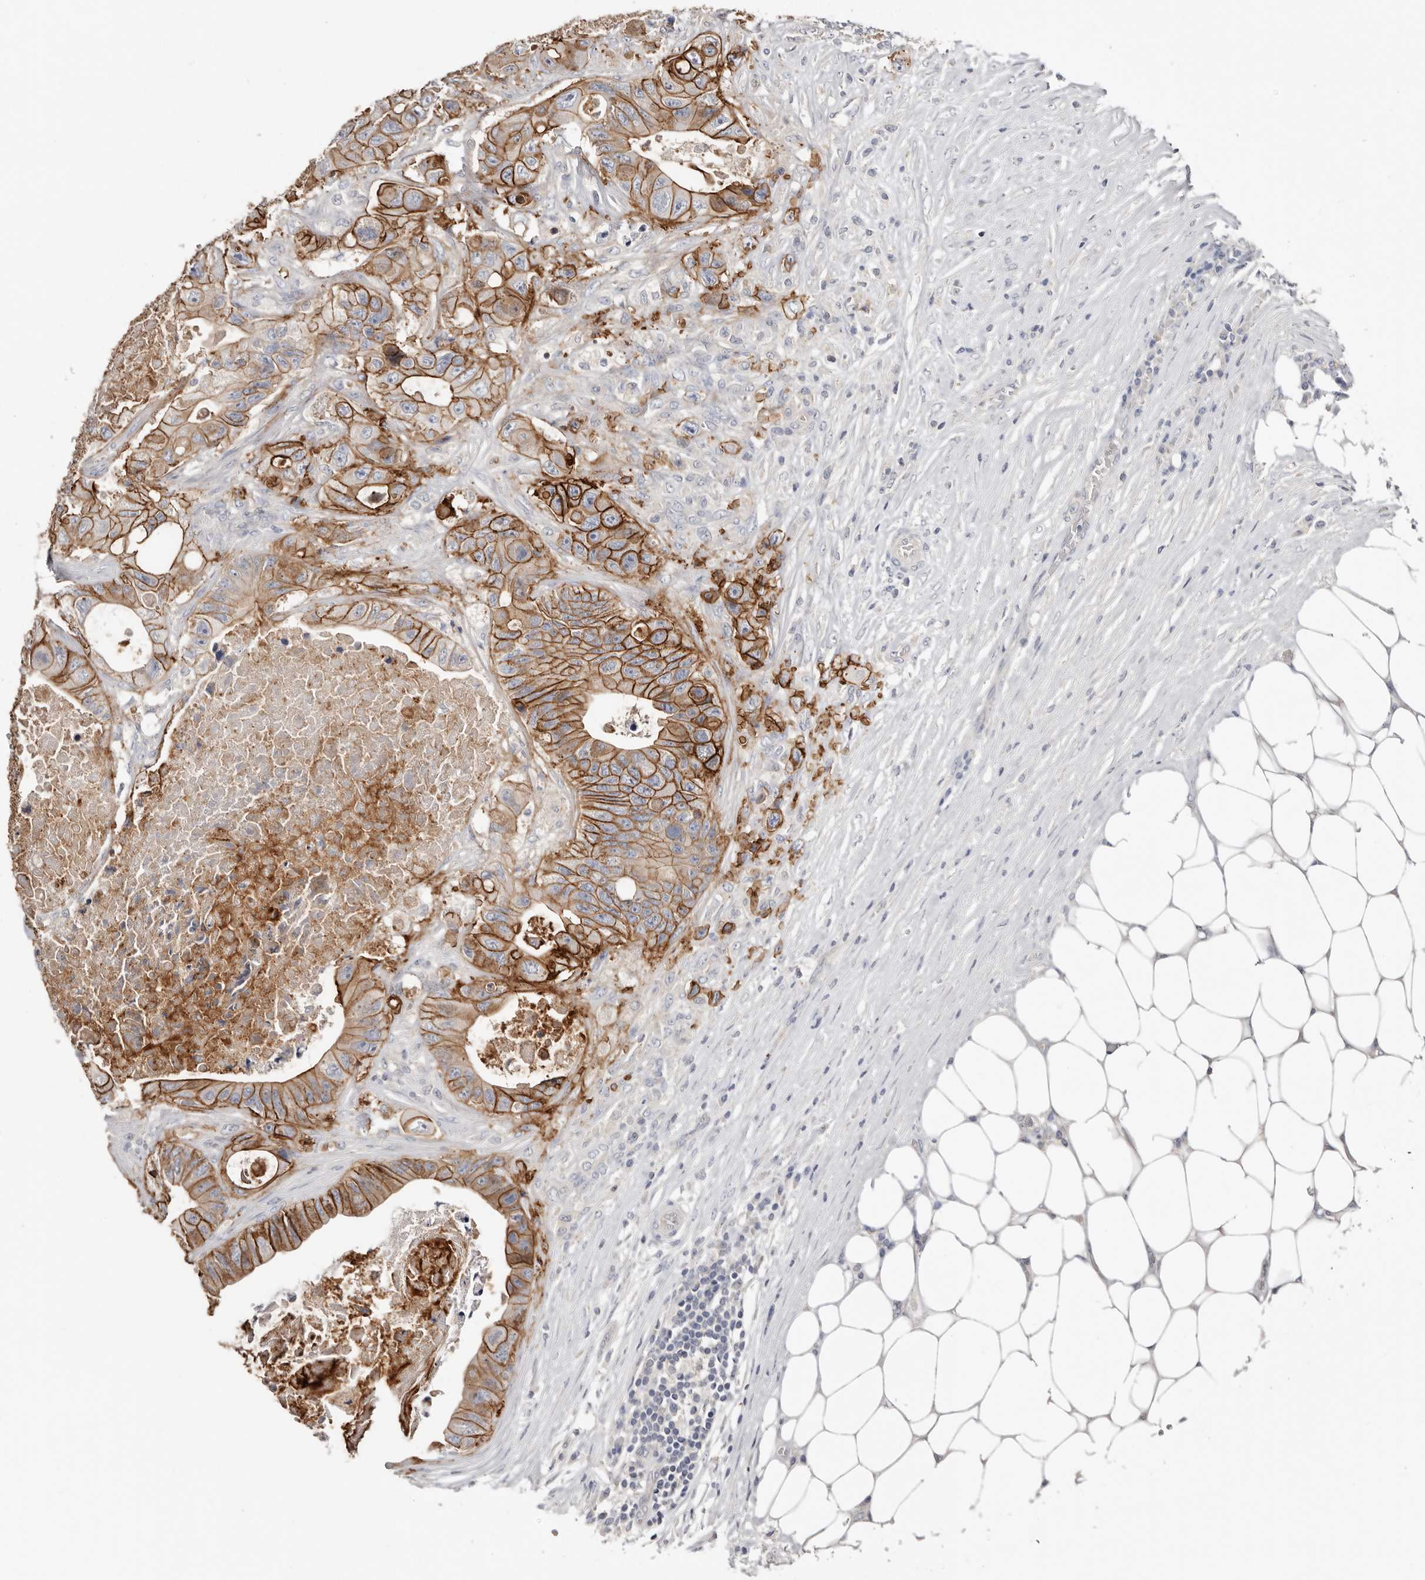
{"staining": {"intensity": "strong", "quantity": ">75%", "location": "cytoplasmic/membranous"}, "tissue": "colorectal cancer", "cell_type": "Tumor cells", "image_type": "cancer", "snomed": [{"axis": "morphology", "description": "Adenocarcinoma, NOS"}, {"axis": "topography", "description": "Colon"}], "caption": "Immunohistochemistry histopathology image of adenocarcinoma (colorectal) stained for a protein (brown), which demonstrates high levels of strong cytoplasmic/membranous staining in about >75% of tumor cells.", "gene": "S100A14", "patient": {"sex": "female", "age": 46}}